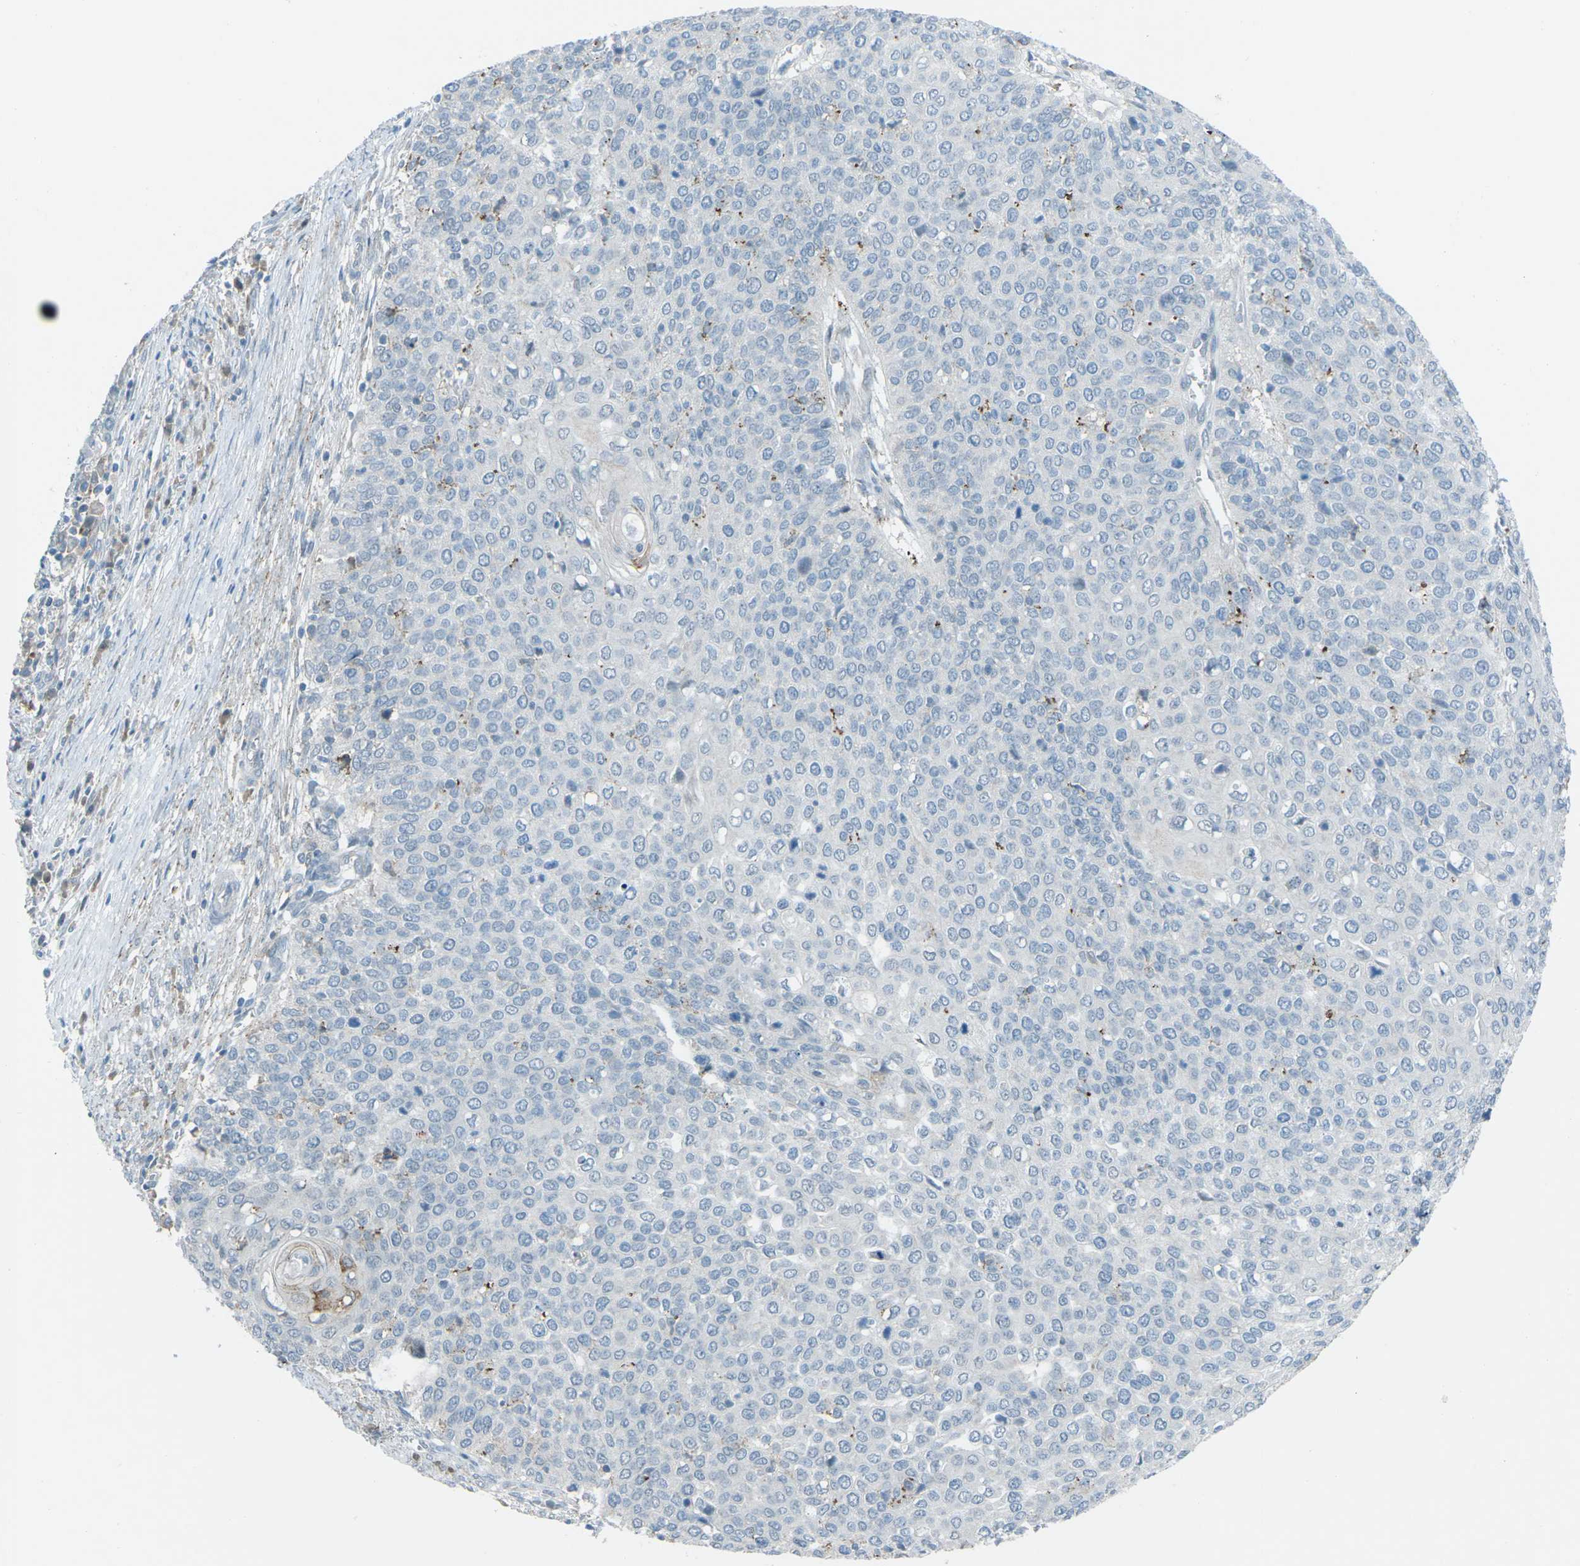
{"staining": {"intensity": "negative", "quantity": "none", "location": "none"}, "tissue": "cervical cancer", "cell_type": "Tumor cells", "image_type": "cancer", "snomed": [{"axis": "morphology", "description": "Squamous cell carcinoma, NOS"}, {"axis": "topography", "description": "Cervix"}], "caption": "Tumor cells are negative for brown protein staining in cervical squamous cell carcinoma.", "gene": "PRKCA", "patient": {"sex": "female", "age": 39}}